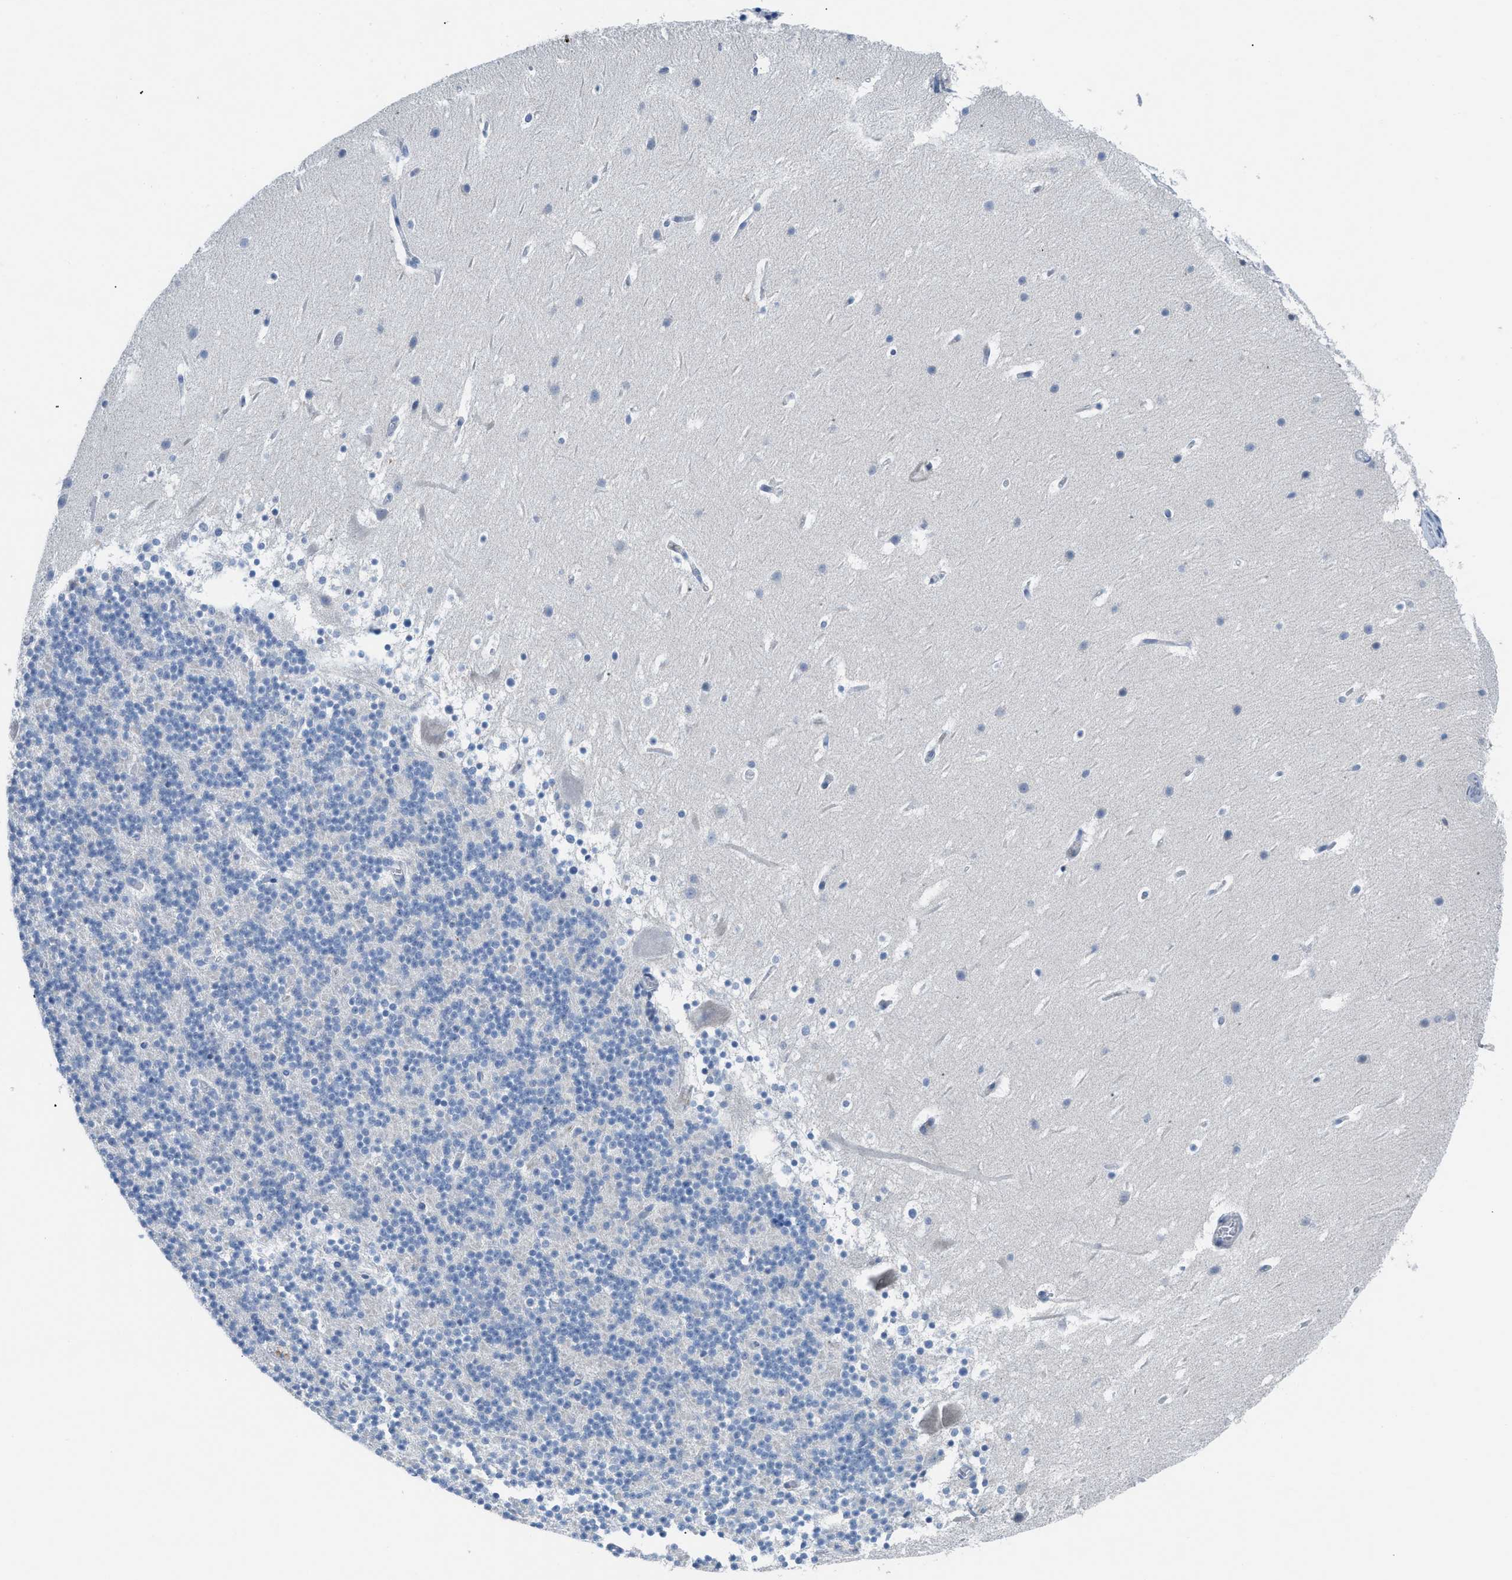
{"staining": {"intensity": "negative", "quantity": "none", "location": "none"}, "tissue": "cerebellum", "cell_type": "Cells in granular layer", "image_type": "normal", "snomed": [{"axis": "morphology", "description": "Normal tissue, NOS"}, {"axis": "topography", "description": "Cerebellum"}], "caption": "Cells in granular layer show no significant protein positivity in unremarkable cerebellum. The staining was performed using DAB to visualize the protein expression in brown, while the nuclei were stained in blue with hematoxylin (Magnification: 20x).", "gene": "HPX", "patient": {"sex": "male", "age": 45}}